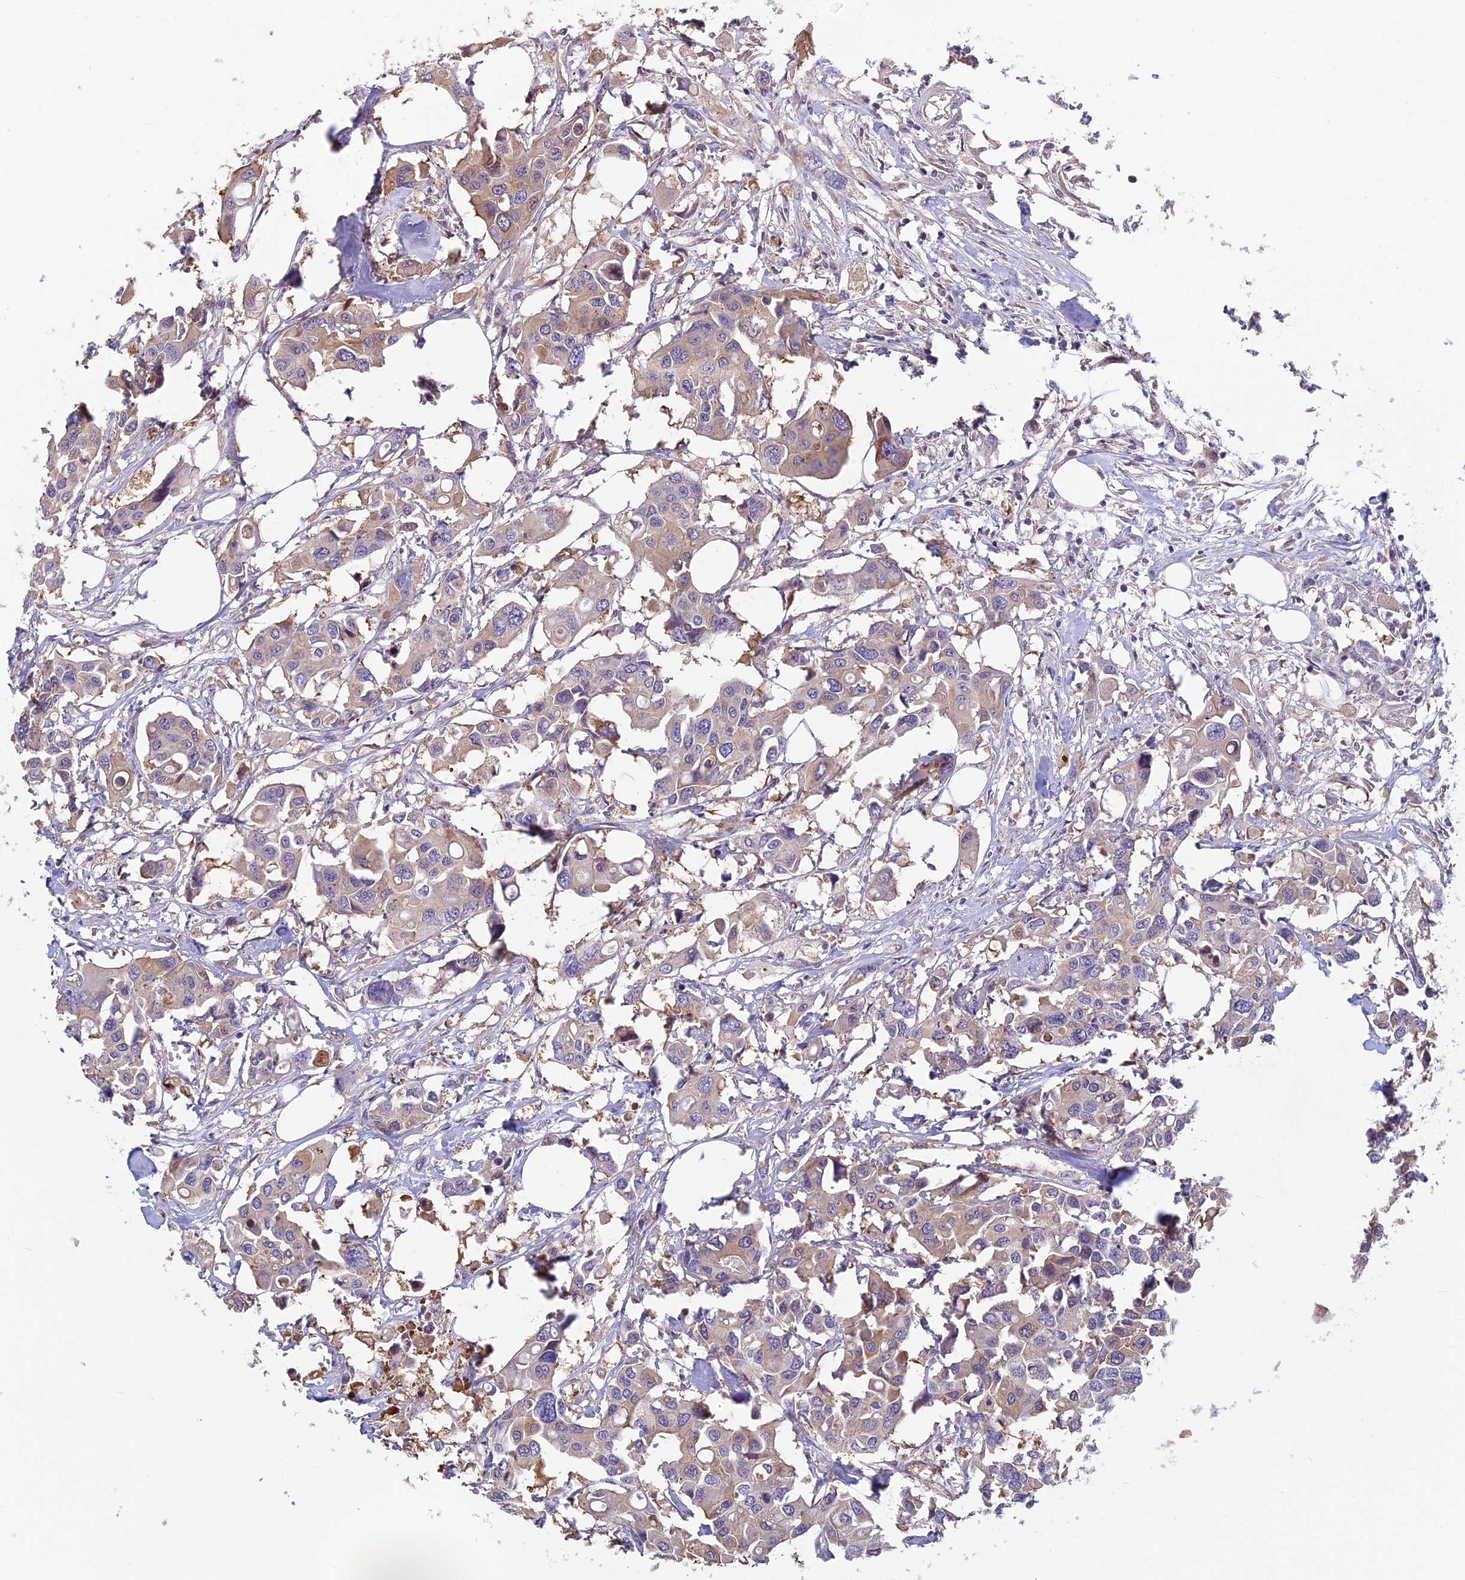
{"staining": {"intensity": "weak", "quantity": "<25%", "location": "cytoplasmic/membranous"}, "tissue": "colorectal cancer", "cell_type": "Tumor cells", "image_type": "cancer", "snomed": [{"axis": "morphology", "description": "Adenocarcinoma, NOS"}, {"axis": "topography", "description": "Colon"}], "caption": "Protein analysis of colorectal adenocarcinoma shows no significant expression in tumor cells.", "gene": "HECA", "patient": {"sex": "male", "age": 77}}